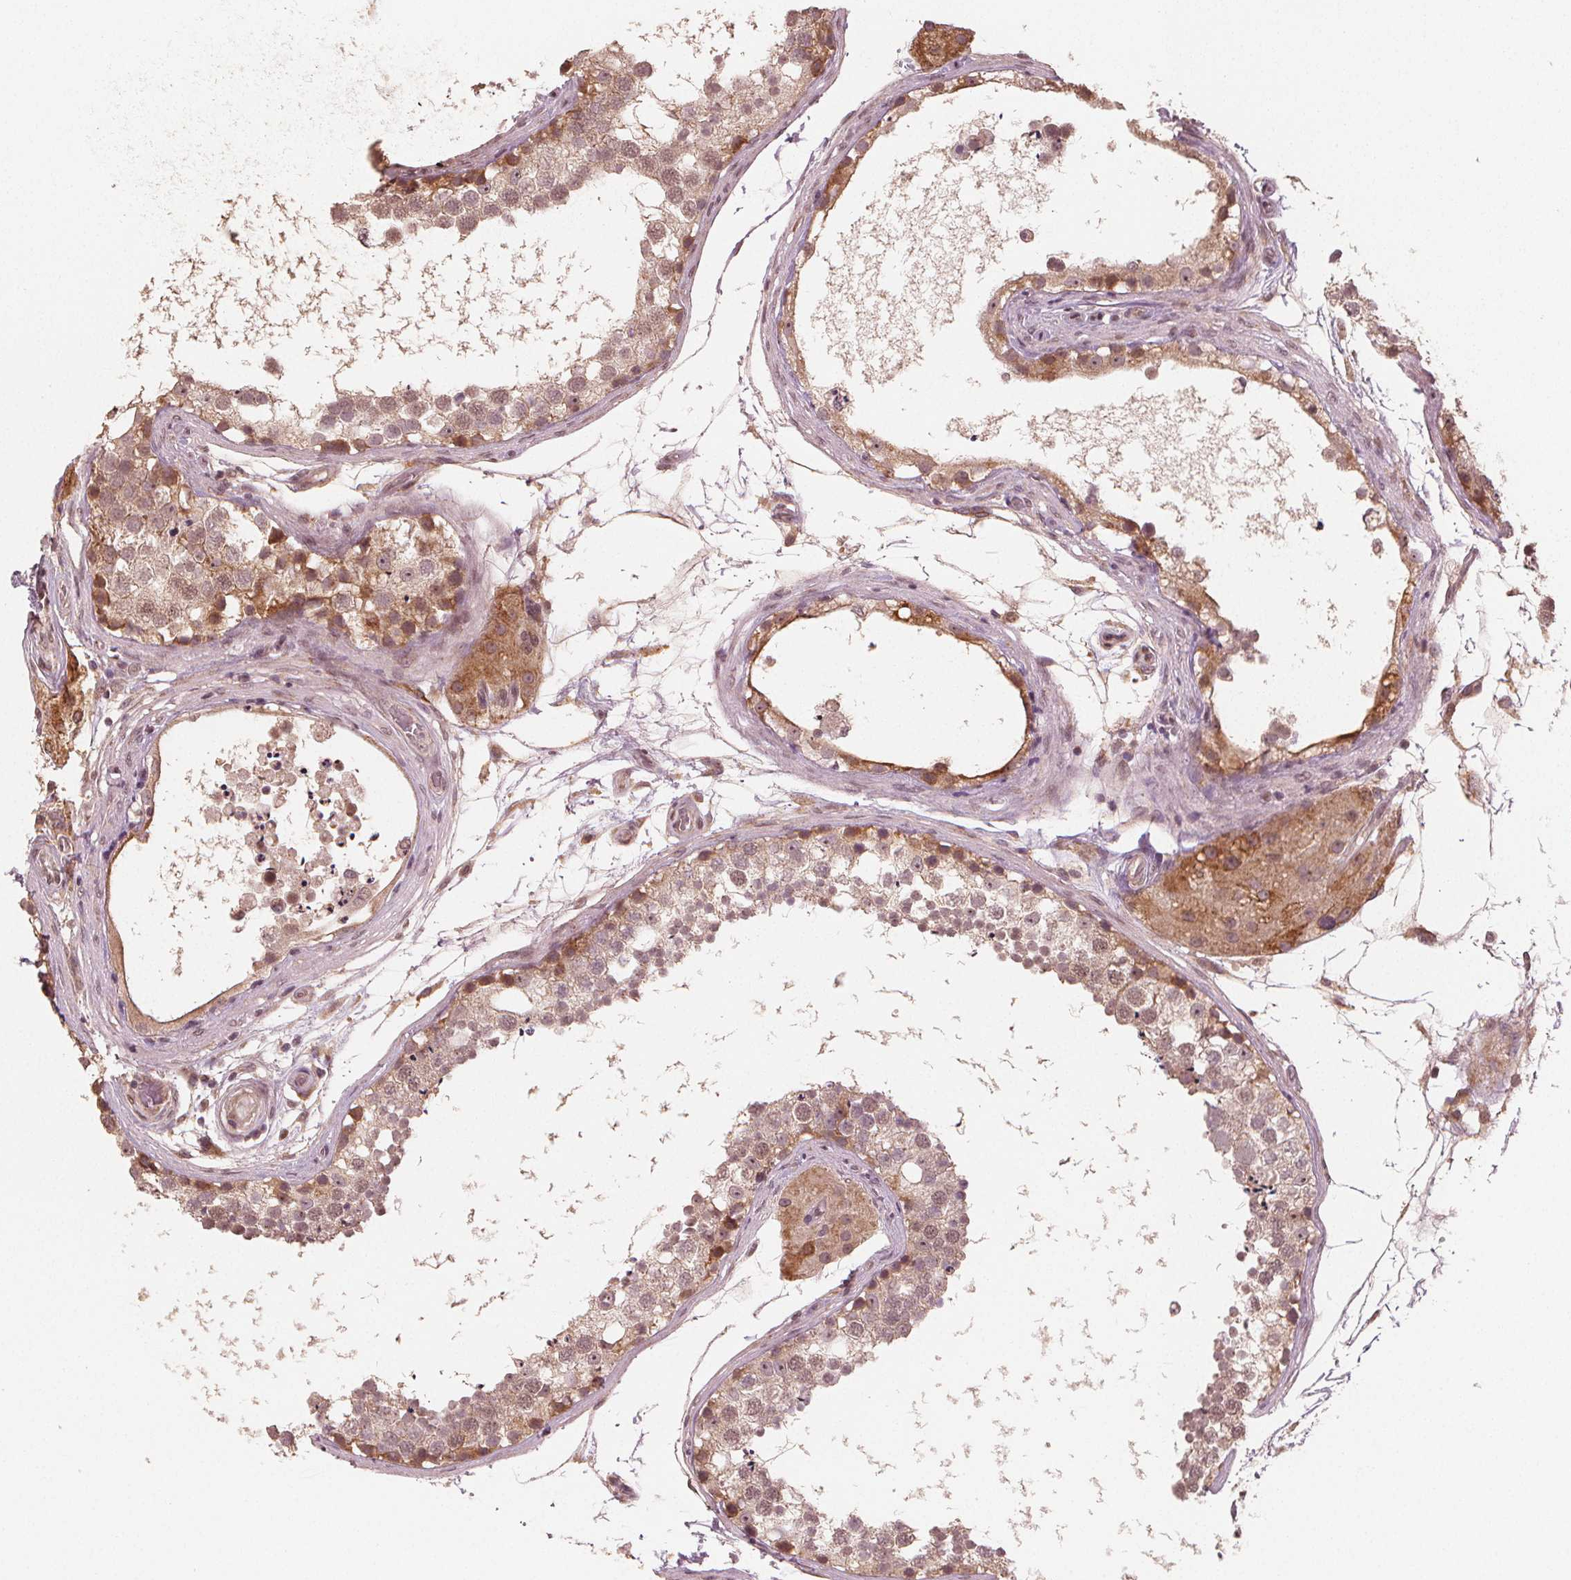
{"staining": {"intensity": "weak", "quantity": ">75%", "location": "nuclear"}, "tissue": "testis", "cell_type": "Cells in seminiferous ducts", "image_type": "normal", "snomed": [{"axis": "morphology", "description": "Normal tissue, NOS"}, {"axis": "morphology", "description": "Seminoma, NOS"}, {"axis": "topography", "description": "Testis"}], "caption": "Benign testis was stained to show a protein in brown. There is low levels of weak nuclear expression in approximately >75% of cells in seminiferous ducts. Immunohistochemistry (ihc) stains the protein of interest in brown and the nuclei are stained blue.", "gene": "CLBA1", "patient": {"sex": "male", "age": 65}}